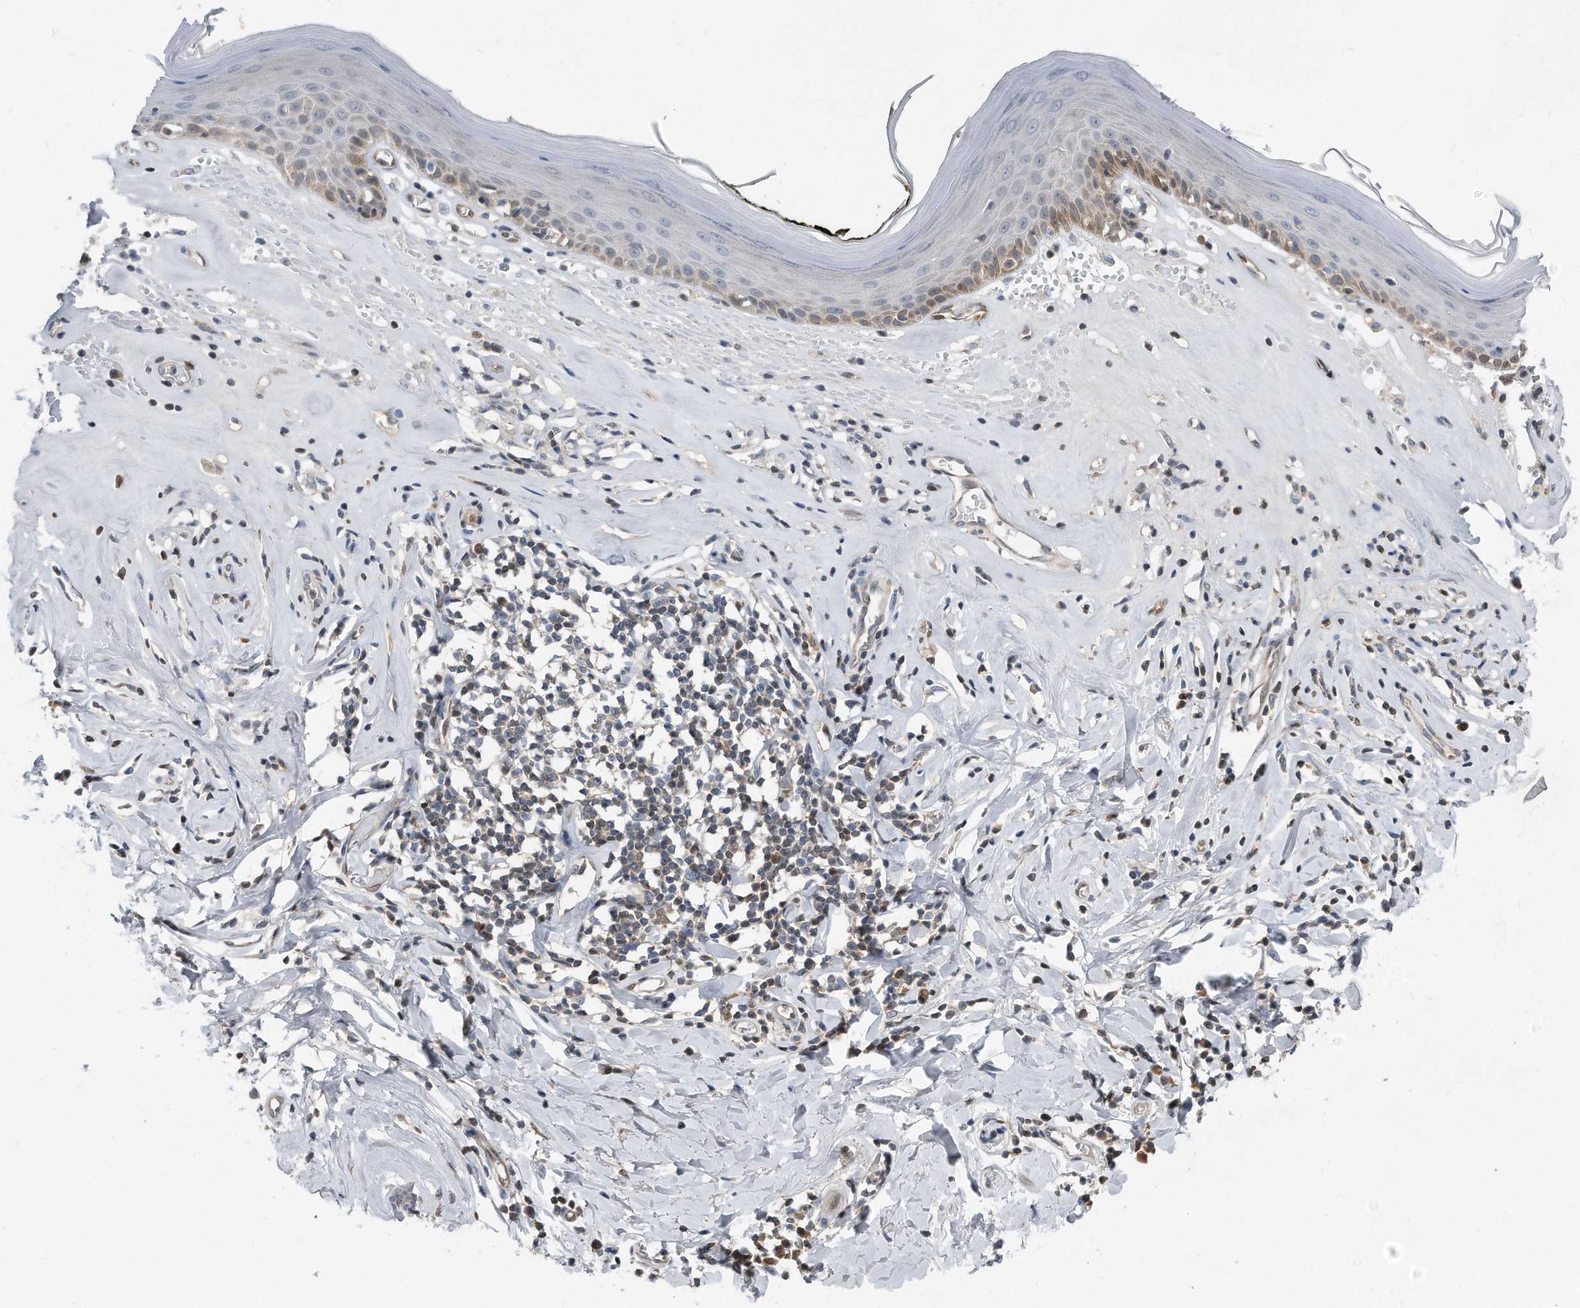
{"staining": {"intensity": "moderate", "quantity": "25%-75%", "location": "cytoplasmic/membranous"}, "tissue": "skin", "cell_type": "Epidermal cells", "image_type": "normal", "snomed": [{"axis": "morphology", "description": "Normal tissue, NOS"}, {"axis": "morphology", "description": "Inflammation, NOS"}, {"axis": "topography", "description": "Vulva"}], "caption": "Immunohistochemical staining of benign human skin displays moderate cytoplasmic/membranous protein expression in about 25%-75% of epidermal cells.", "gene": "MAP2K6", "patient": {"sex": "female", "age": 84}}